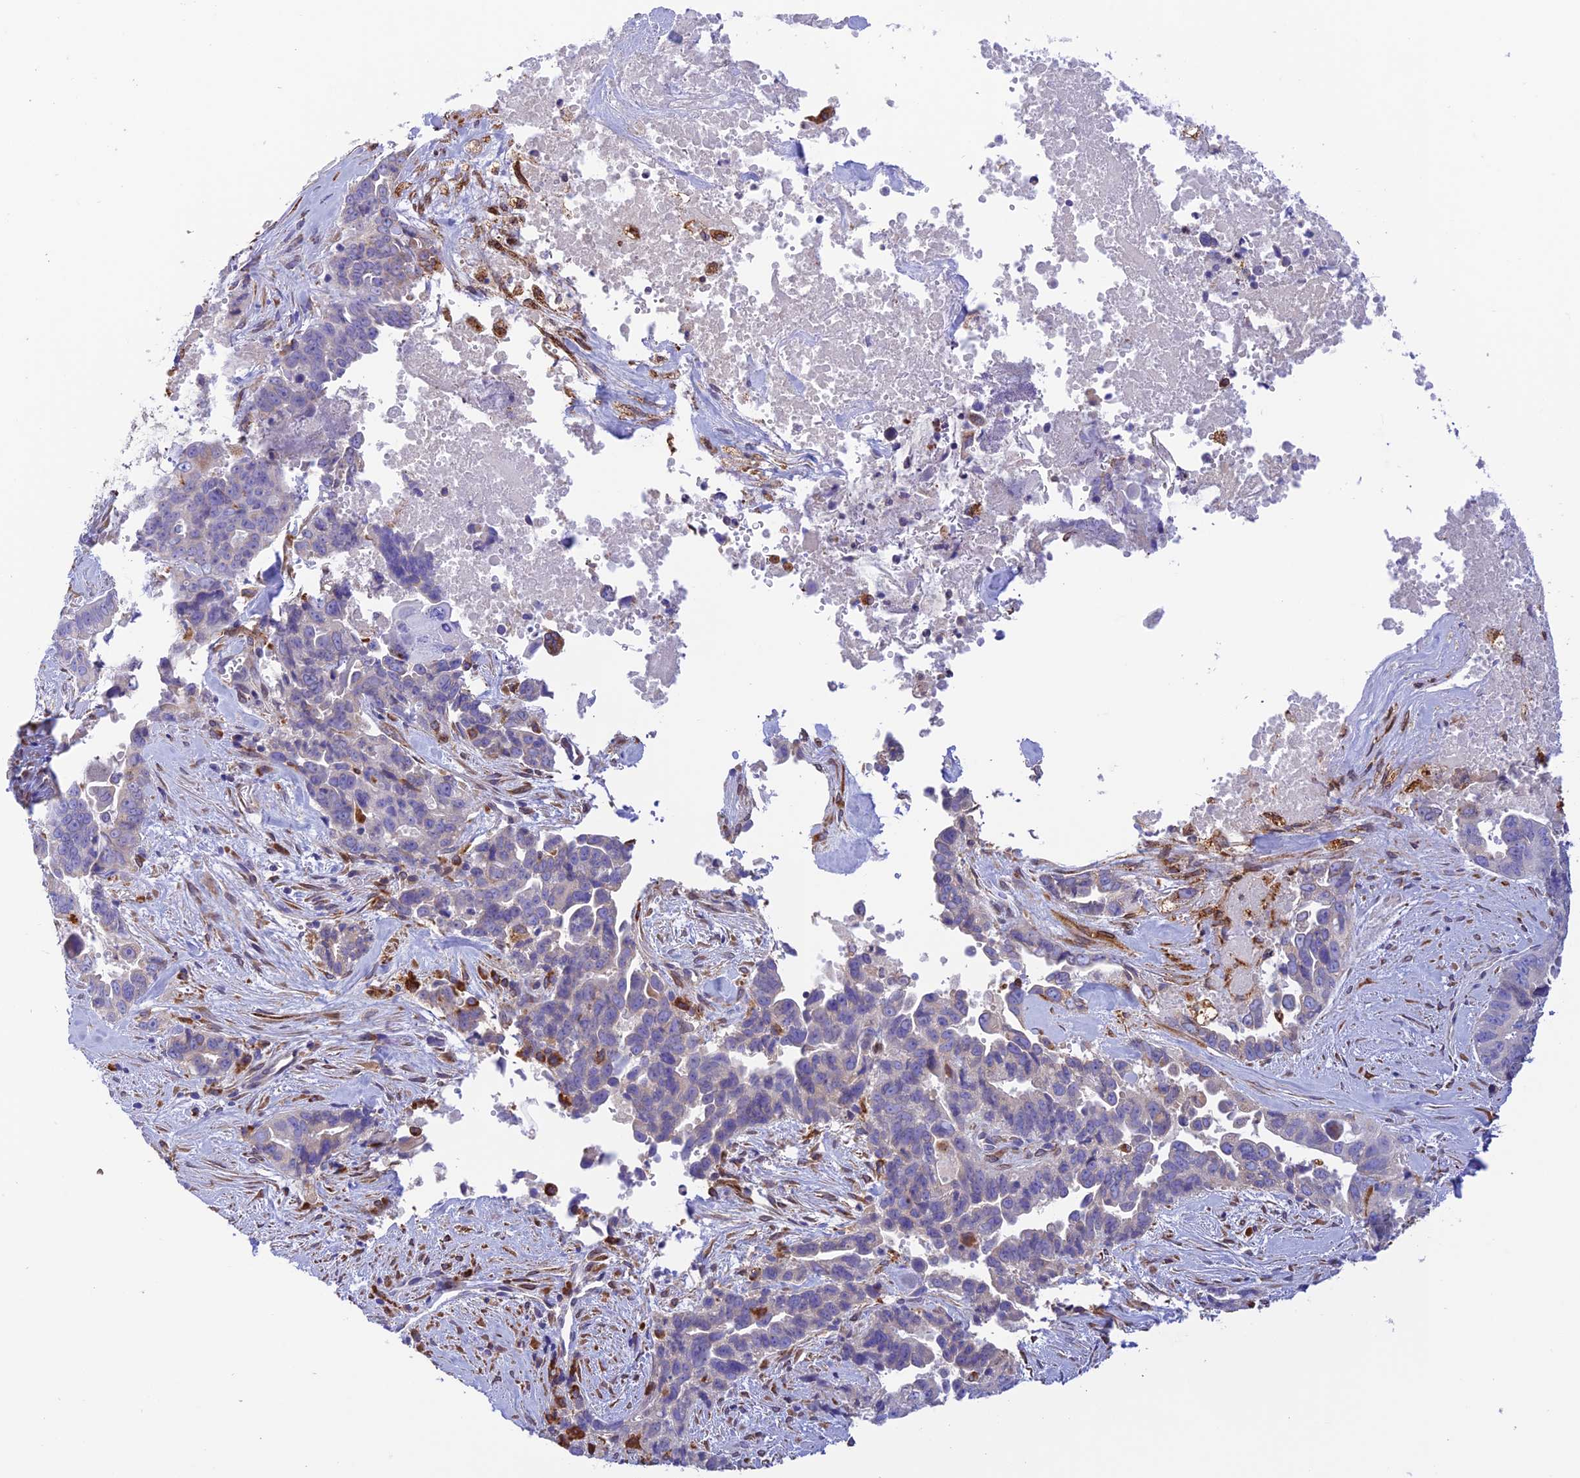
{"staining": {"intensity": "weak", "quantity": "<25%", "location": "cytoplasmic/membranous"}, "tissue": "pancreatic cancer", "cell_type": "Tumor cells", "image_type": "cancer", "snomed": [{"axis": "morphology", "description": "Adenocarcinoma, NOS"}, {"axis": "topography", "description": "Pancreas"}], "caption": "Histopathology image shows no protein positivity in tumor cells of pancreatic cancer tissue.", "gene": "VKORC1", "patient": {"sex": "male", "age": 80}}